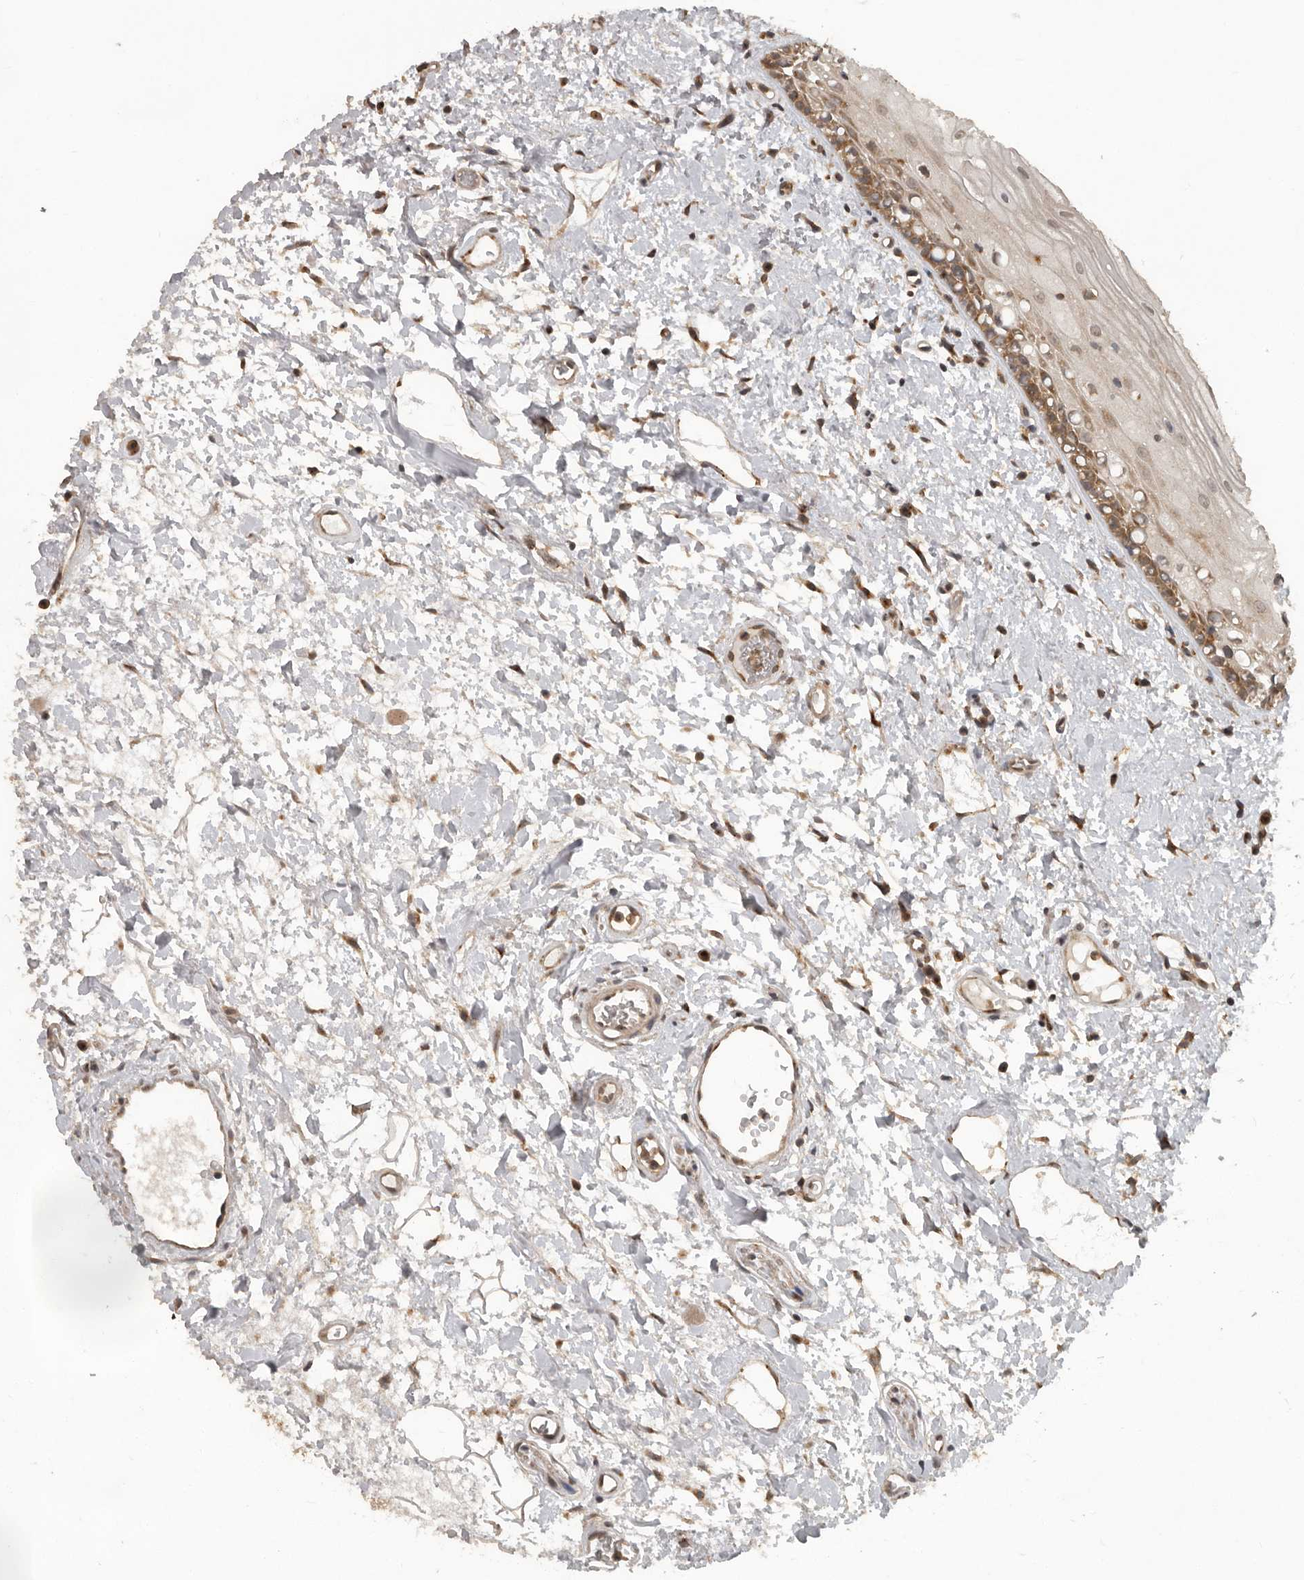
{"staining": {"intensity": "moderate", "quantity": "25%-75%", "location": "cytoplasmic/membranous"}, "tissue": "oral mucosa", "cell_type": "Squamous epithelial cells", "image_type": "normal", "snomed": [{"axis": "morphology", "description": "Normal tissue, NOS"}, {"axis": "topography", "description": "Oral tissue"}], "caption": "Immunohistochemical staining of normal oral mucosa reveals medium levels of moderate cytoplasmic/membranous staining in about 25%-75% of squamous epithelial cells. (DAB (3,3'-diaminobenzidine) IHC, brown staining for protein, blue staining for nuclei).", "gene": "CEP350", "patient": {"sex": "female", "age": 76}}